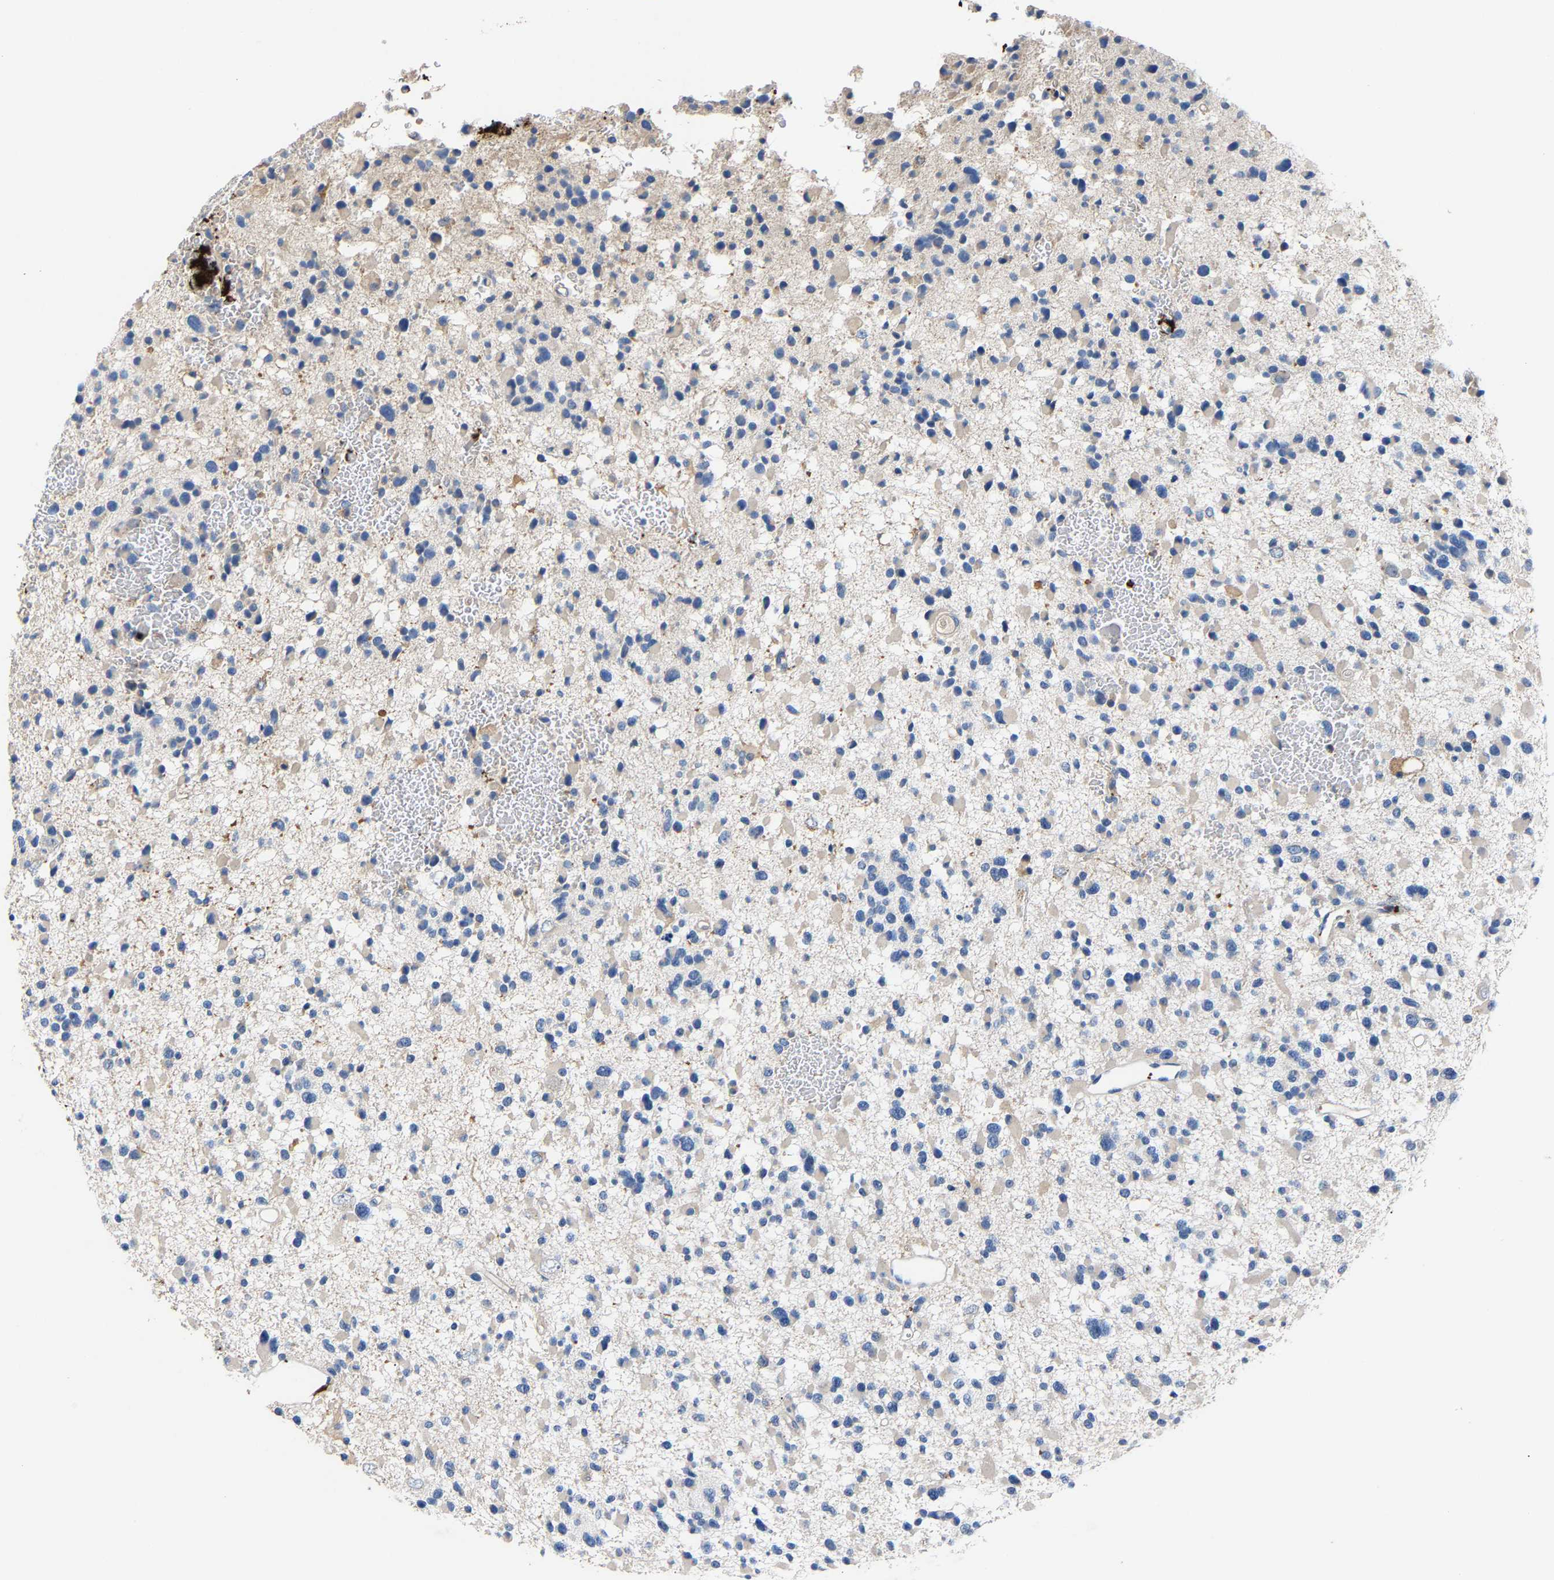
{"staining": {"intensity": "negative", "quantity": "none", "location": "none"}, "tissue": "glioma", "cell_type": "Tumor cells", "image_type": "cancer", "snomed": [{"axis": "morphology", "description": "Glioma, malignant, Low grade"}, {"axis": "topography", "description": "Brain"}], "caption": "A photomicrograph of glioma stained for a protein demonstrates no brown staining in tumor cells. Nuclei are stained in blue.", "gene": "CCDC171", "patient": {"sex": "female", "age": 22}}